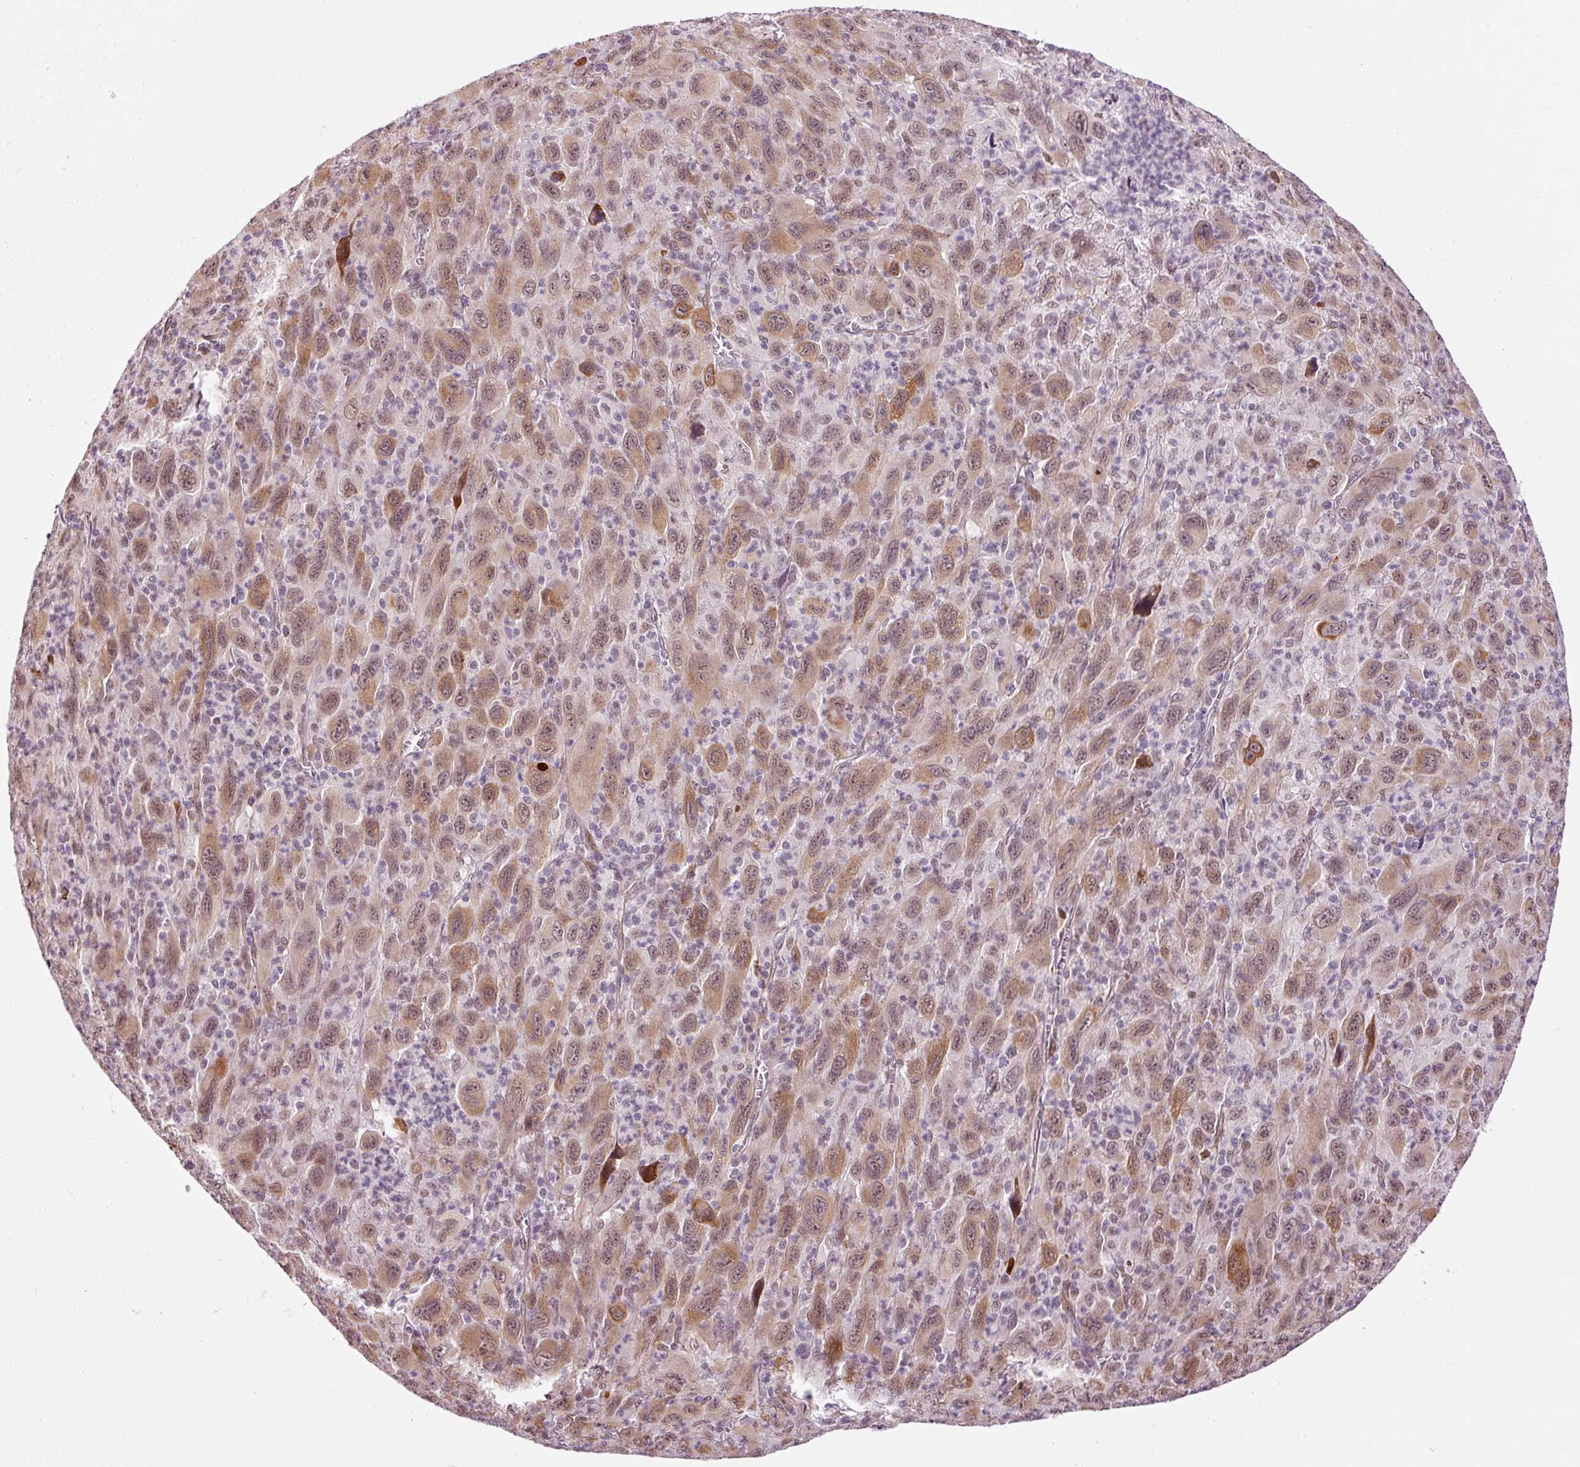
{"staining": {"intensity": "moderate", "quantity": ">75%", "location": "cytoplasmic/membranous,nuclear"}, "tissue": "melanoma", "cell_type": "Tumor cells", "image_type": "cancer", "snomed": [{"axis": "morphology", "description": "Malignant melanoma, Metastatic site"}, {"axis": "topography", "description": "Skin"}], "caption": "Melanoma was stained to show a protein in brown. There is medium levels of moderate cytoplasmic/membranous and nuclear positivity in about >75% of tumor cells.", "gene": "ANKRD20A1", "patient": {"sex": "female", "age": 56}}